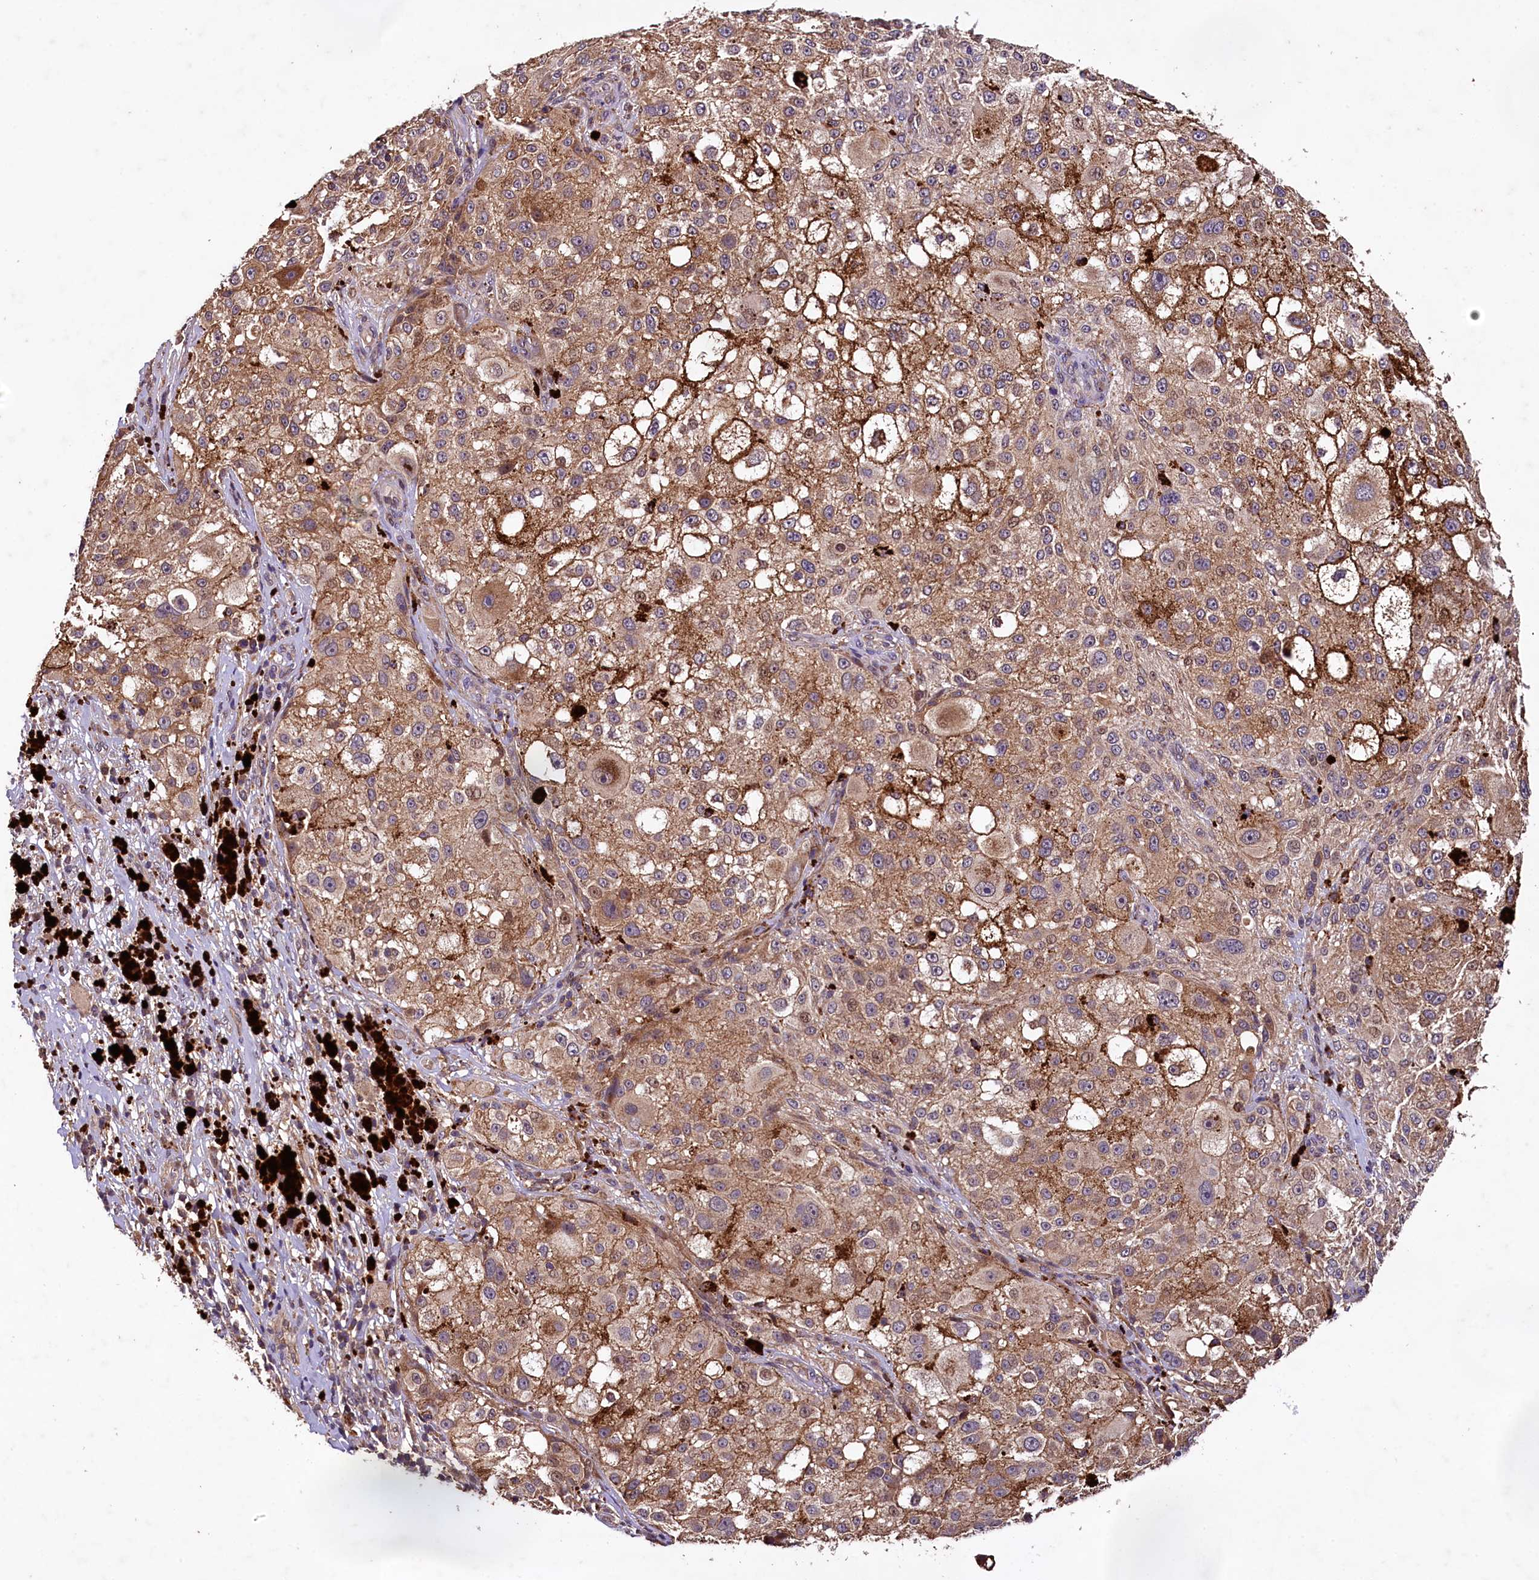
{"staining": {"intensity": "moderate", "quantity": ">75%", "location": "cytoplasmic/membranous"}, "tissue": "melanoma", "cell_type": "Tumor cells", "image_type": "cancer", "snomed": [{"axis": "morphology", "description": "Necrosis, NOS"}, {"axis": "morphology", "description": "Malignant melanoma, NOS"}, {"axis": "topography", "description": "Skin"}], "caption": "DAB immunohistochemical staining of melanoma reveals moderate cytoplasmic/membranous protein staining in about >75% of tumor cells. The staining is performed using DAB (3,3'-diaminobenzidine) brown chromogen to label protein expression. The nuclei are counter-stained blue using hematoxylin.", "gene": "PLXNB1", "patient": {"sex": "female", "age": 87}}